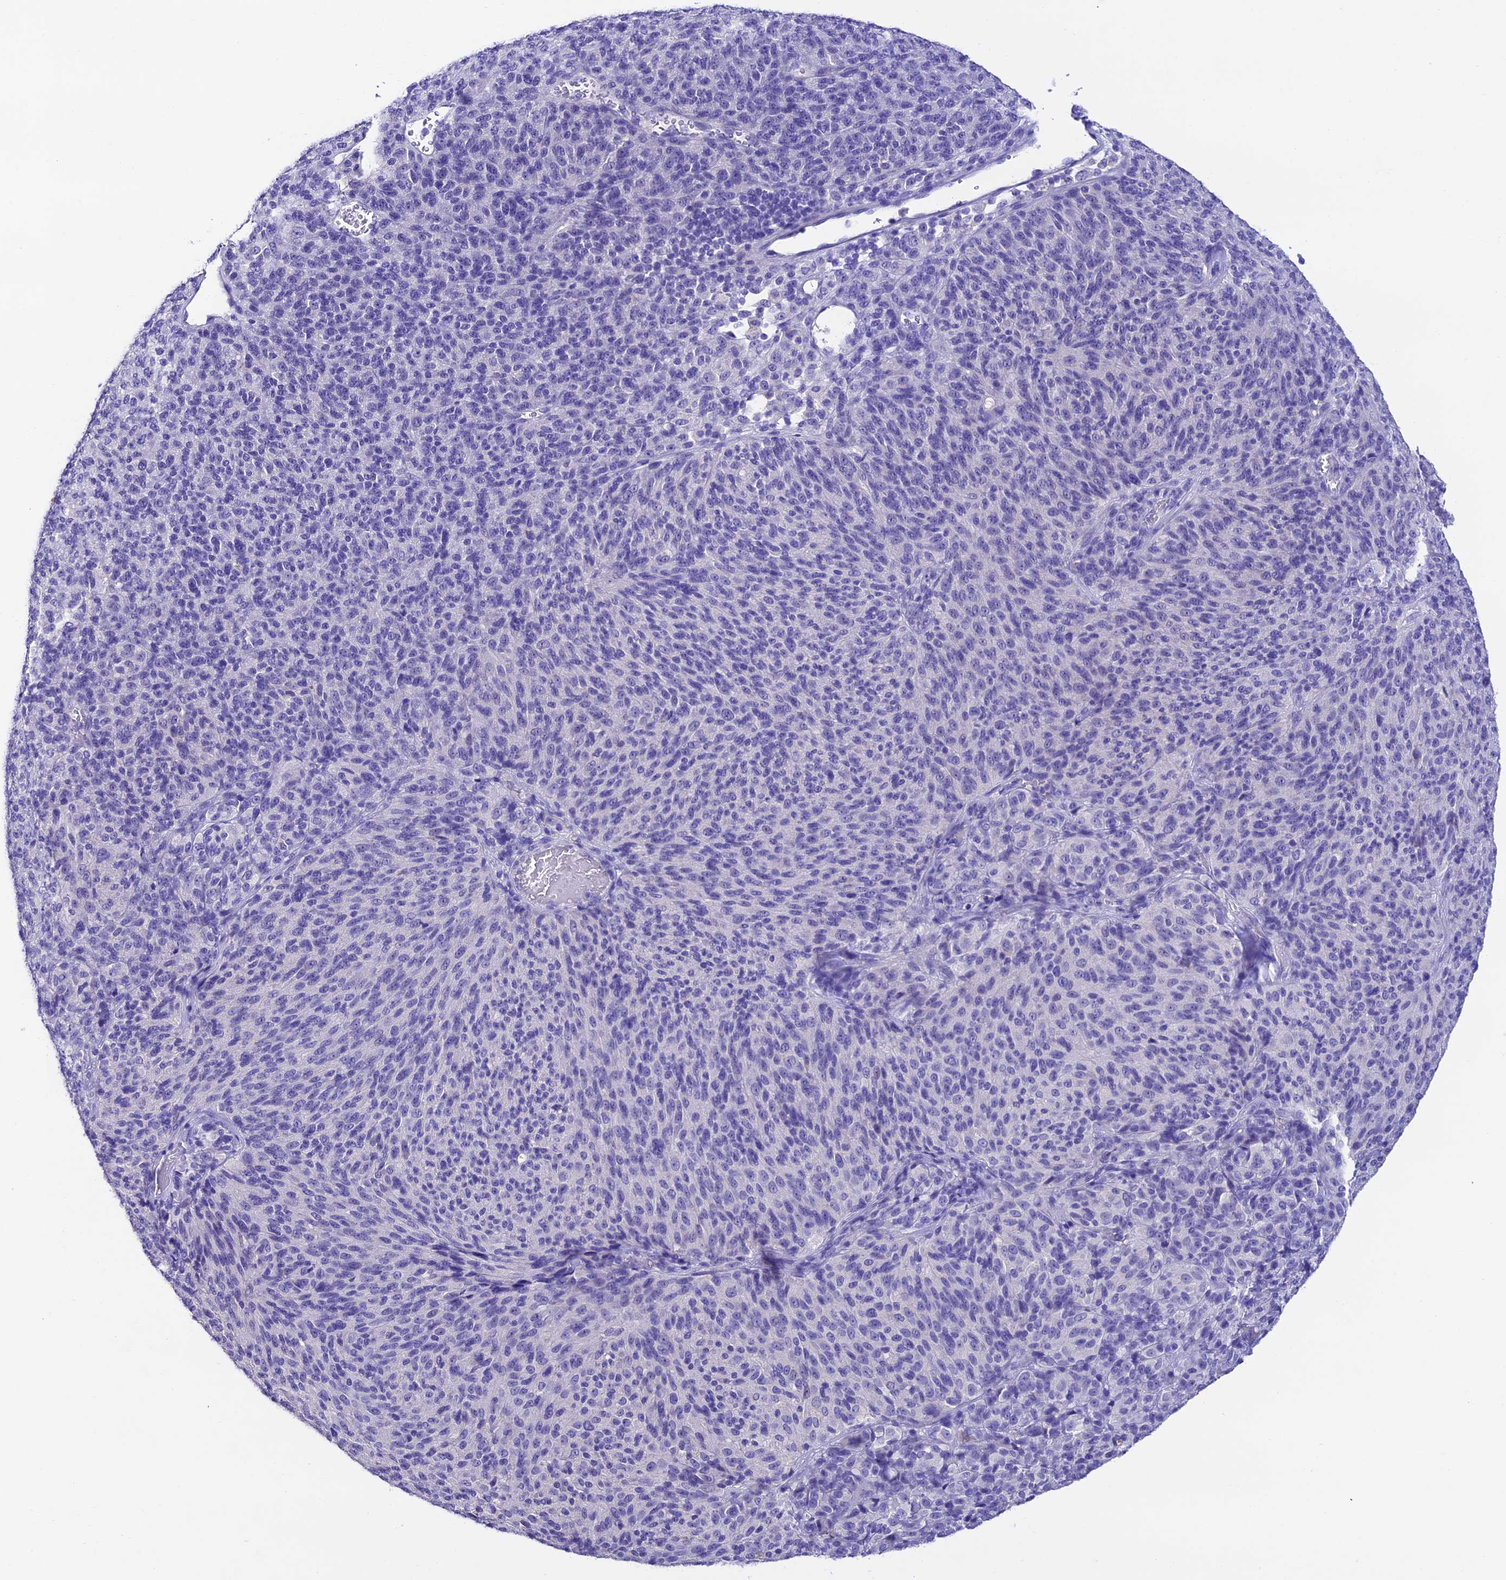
{"staining": {"intensity": "negative", "quantity": "none", "location": "none"}, "tissue": "melanoma", "cell_type": "Tumor cells", "image_type": "cancer", "snomed": [{"axis": "morphology", "description": "Malignant melanoma, Metastatic site"}, {"axis": "topography", "description": "Brain"}], "caption": "Tumor cells are negative for protein expression in human malignant melanoma (metastatic site). (DAB (3,3'-diaminobenzidine) immunohistochemistry (IHC) visualized using brightfield microscopy, high magnification).", "gene": "NLRP6", "patient": {"sex": "female", "age": 56}}